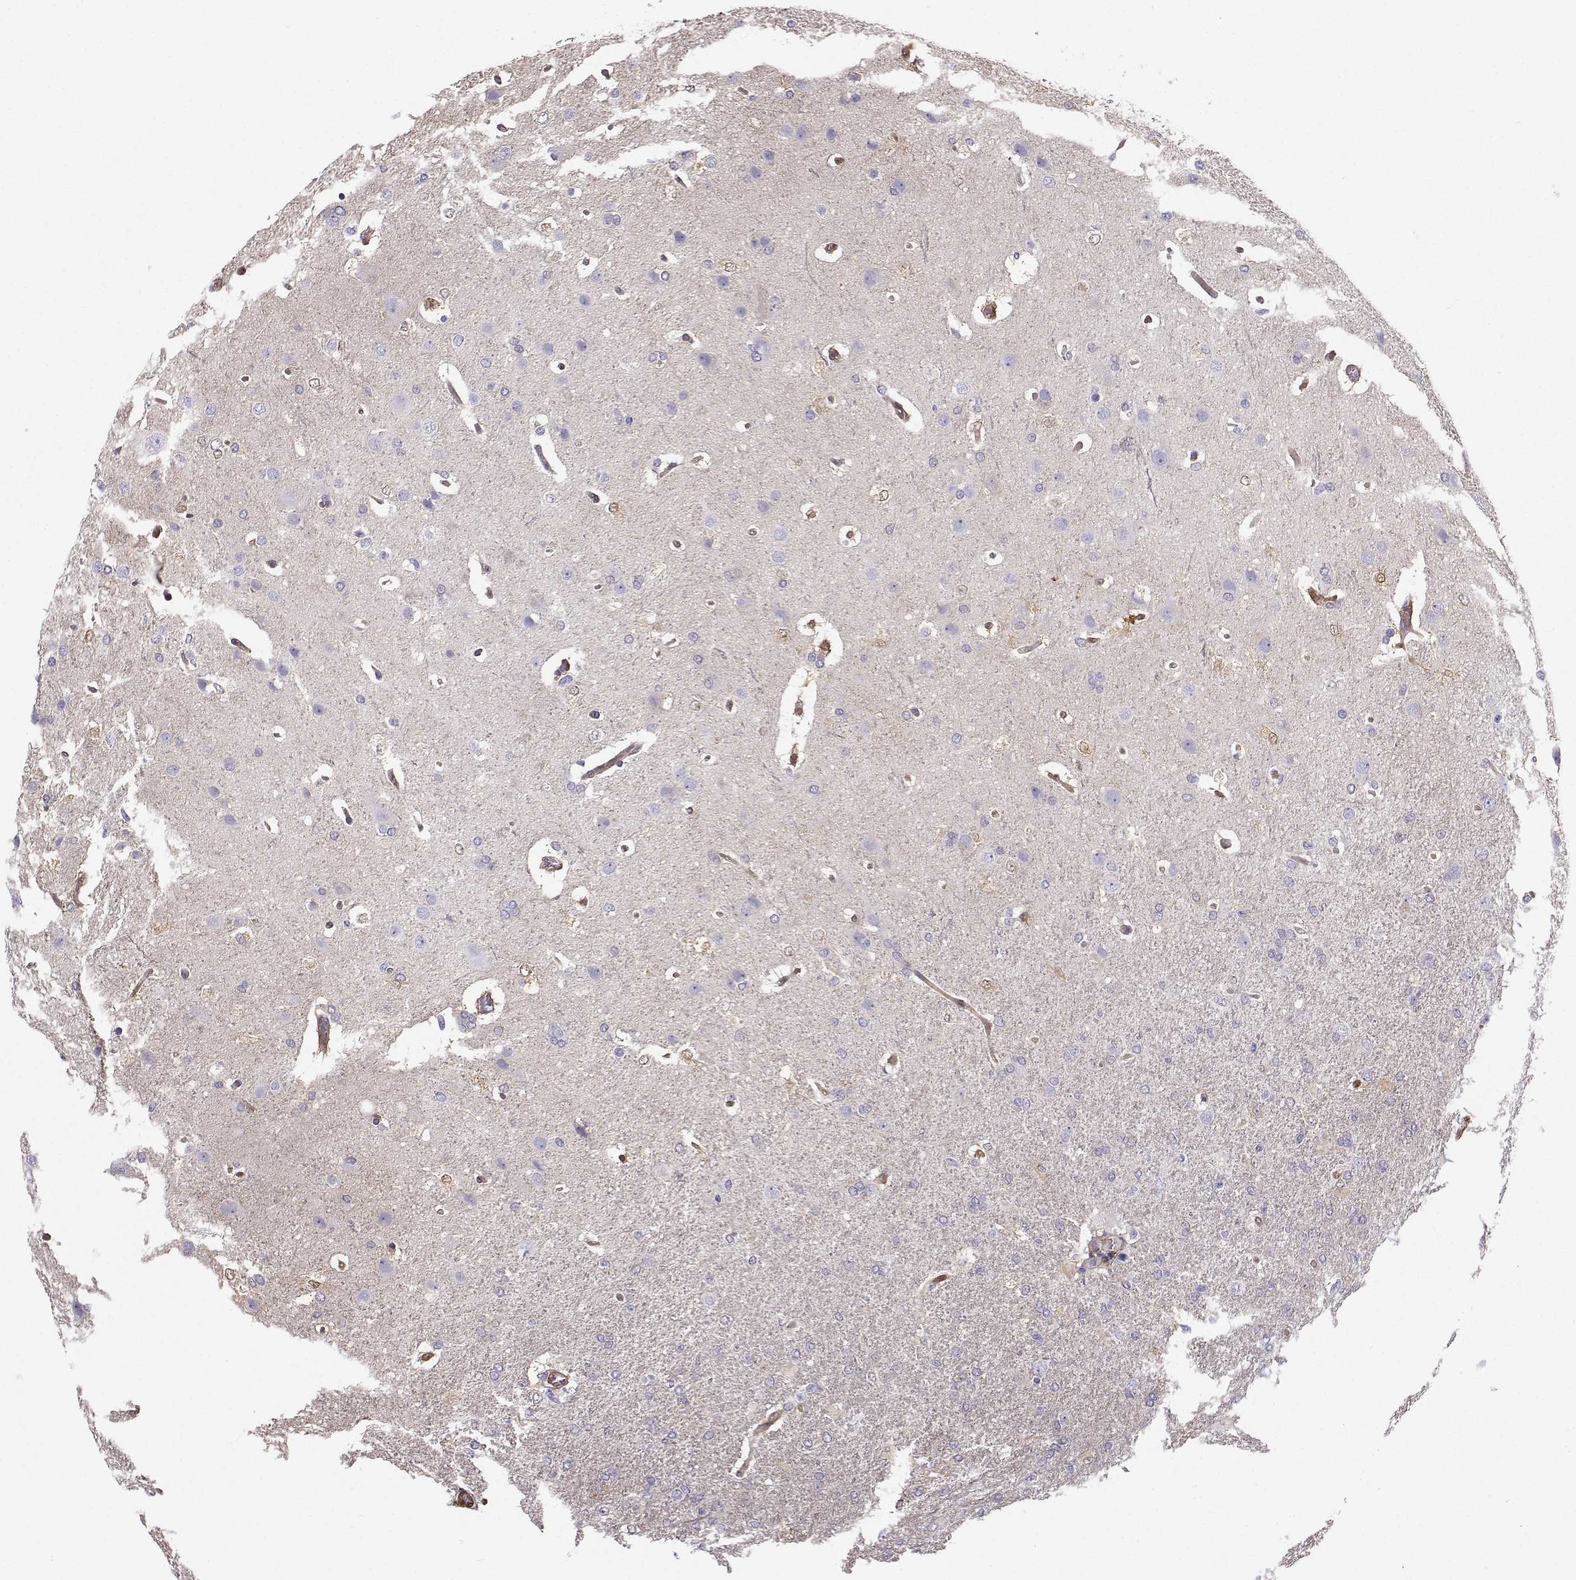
{"staining": {"intensity": "negative", "quantity": "none", "location": "none"}, "tissue": "glioma", "cell_type": "Tumor cells", "image_type": "cancer", "snomed": [{"axis": "morphology", "description": "Glioma, malignant, High grade"}, {"axis": "topography", "description": "Brain"}], "caption": "The immunohistochemistry photomicrograph has no significant expression in tumor cells of malignant high-grade glioma tissue. (DAB (3,3'-diaminobenzidine) immunohistochemistry with hematoxylin counter stain).", "gene": "NQO1", "patient": {"sex": "male", "age": 68}}